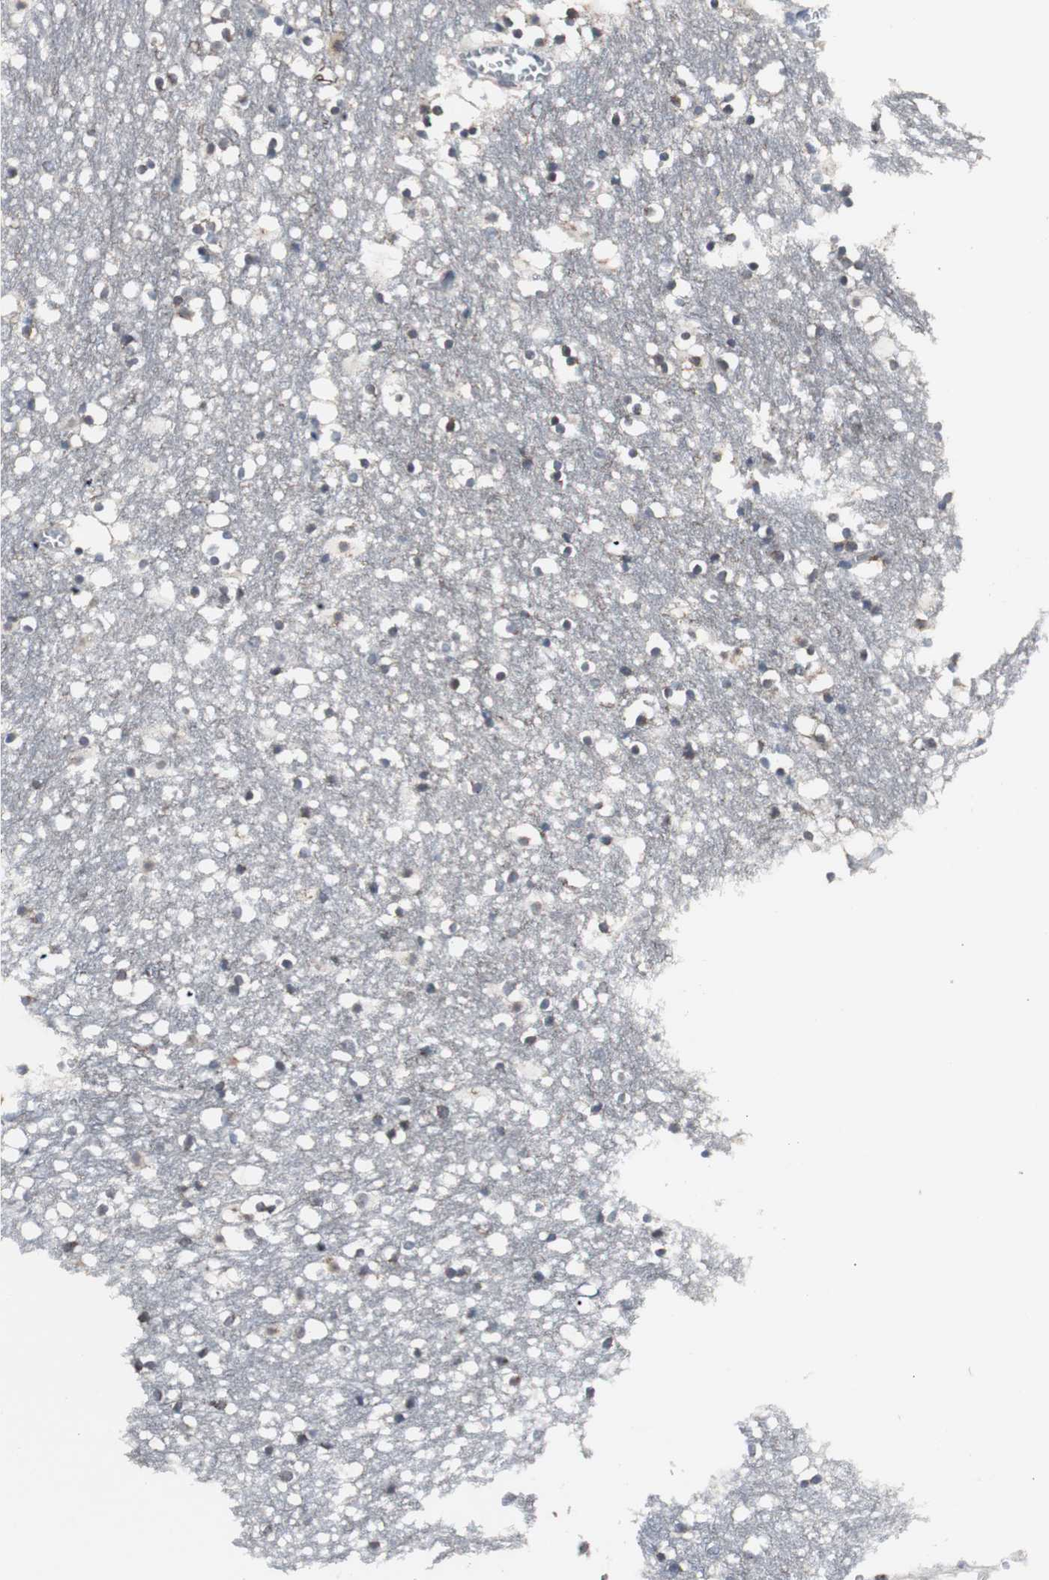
{"staining": {"intensity": "weak", "quantity": "<25%", "location": "cytoplasmic/membranous"}, "tissue": "caudate", "cell_type": "Glial cells", "image_type": "normal", "snomed": [{"axis": "morphology", "description": "Normal tissue, NOS"}, {"axis": "topography", "description": "Lateral ventricle wall"}], "caption": "Immunohistochemistry histopathology image of benign caudate: caudate stained with DAB exhibits no significant protein staining in glial cells.", "gene": "ACAA1", "patient": {"sex": "male", "age": 45}}